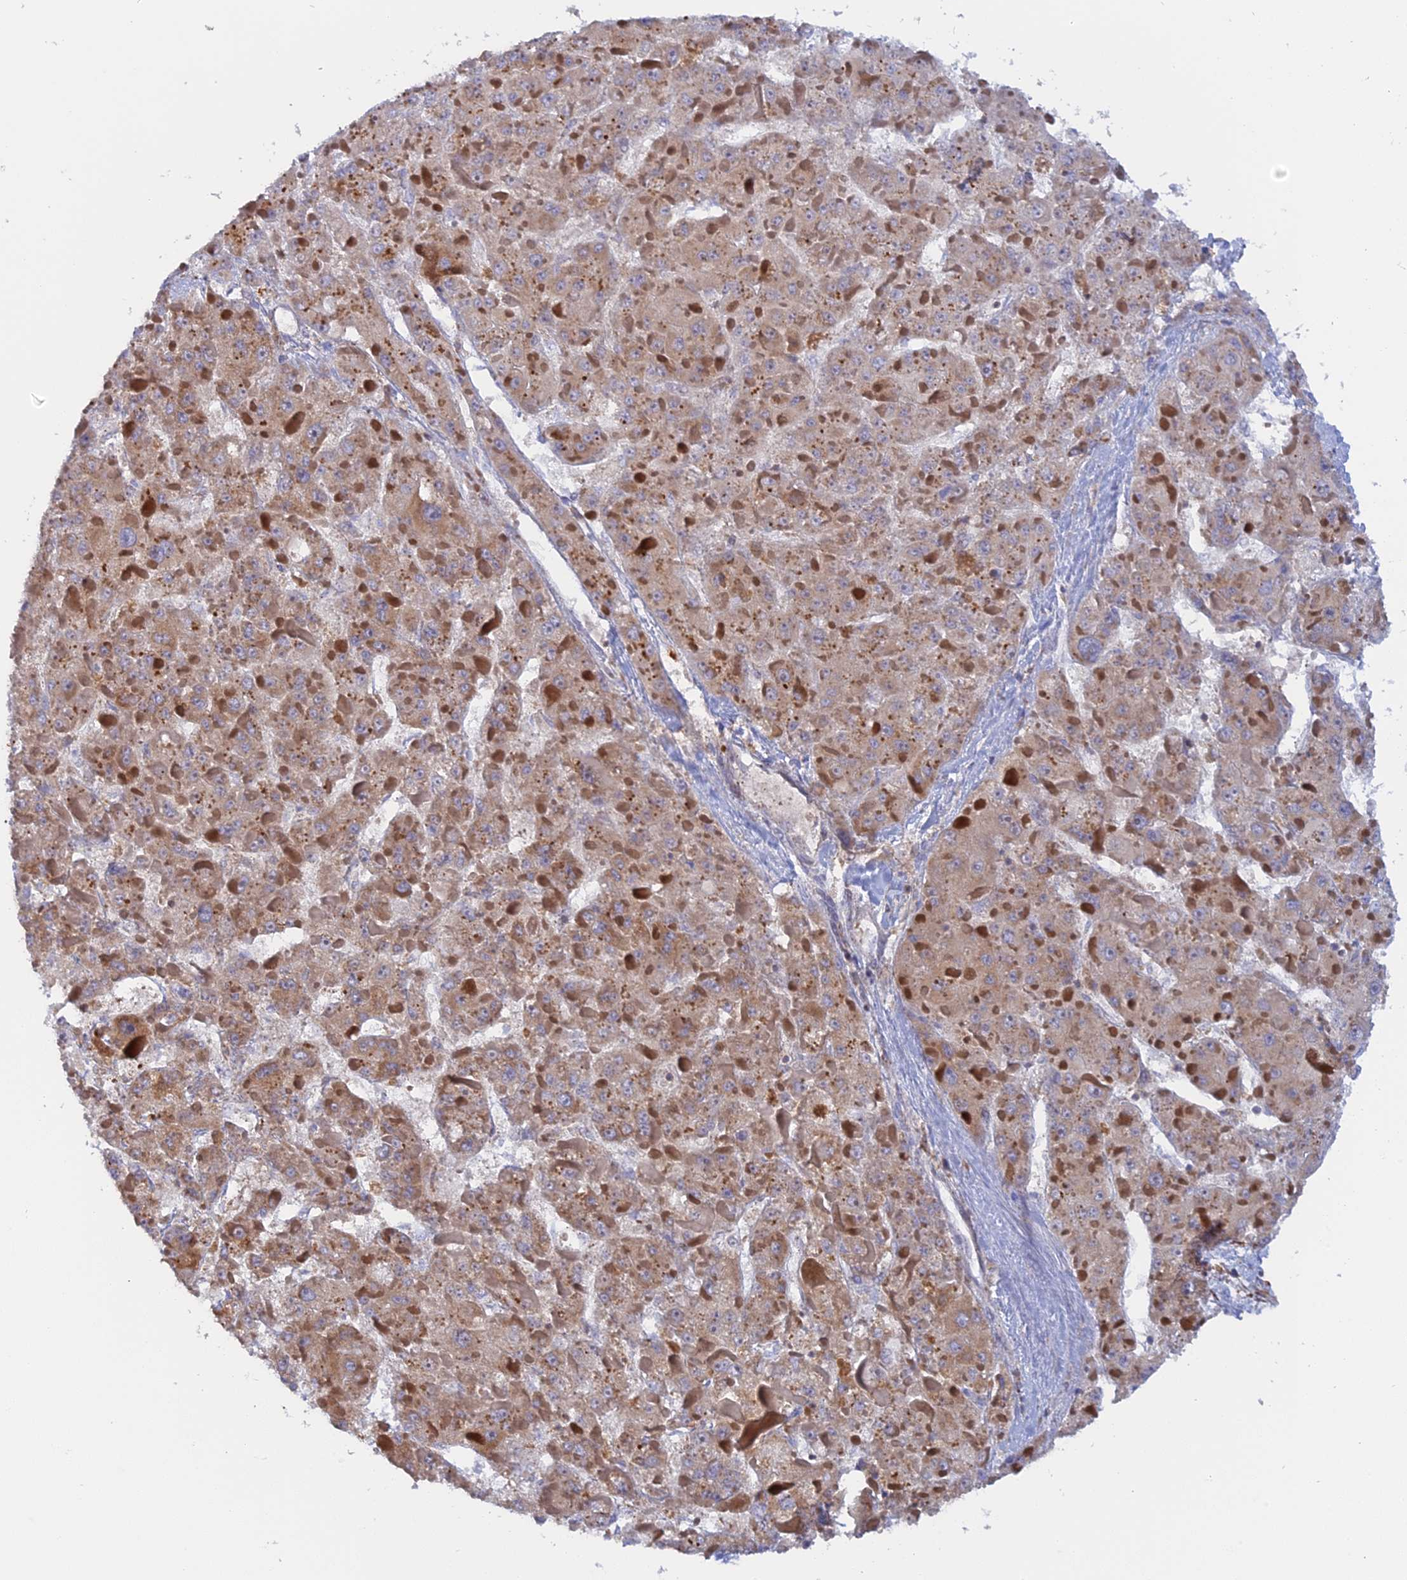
{"staining": {"intensity": "moderate", "quantity": ">75%", "location": "cytoplasmic/membranous"}, "tissue": "liver cancer", "cell_type": "Tumor cells", "image_type": "cancer", "snomed": [{"axis": "morphology", "description": "Carcinoma, Hepatocellular, NOS"}, {"axis": "topography", "description": "Liver"}], "caption": "This is an image of IHC staining of hepatocellular carcinoma (liver), which shows moderate staining in the cytoplasmic/membranous of tumor cells.", "gene": "GMIP", "patient": {"sex": "female", "age": 73}}